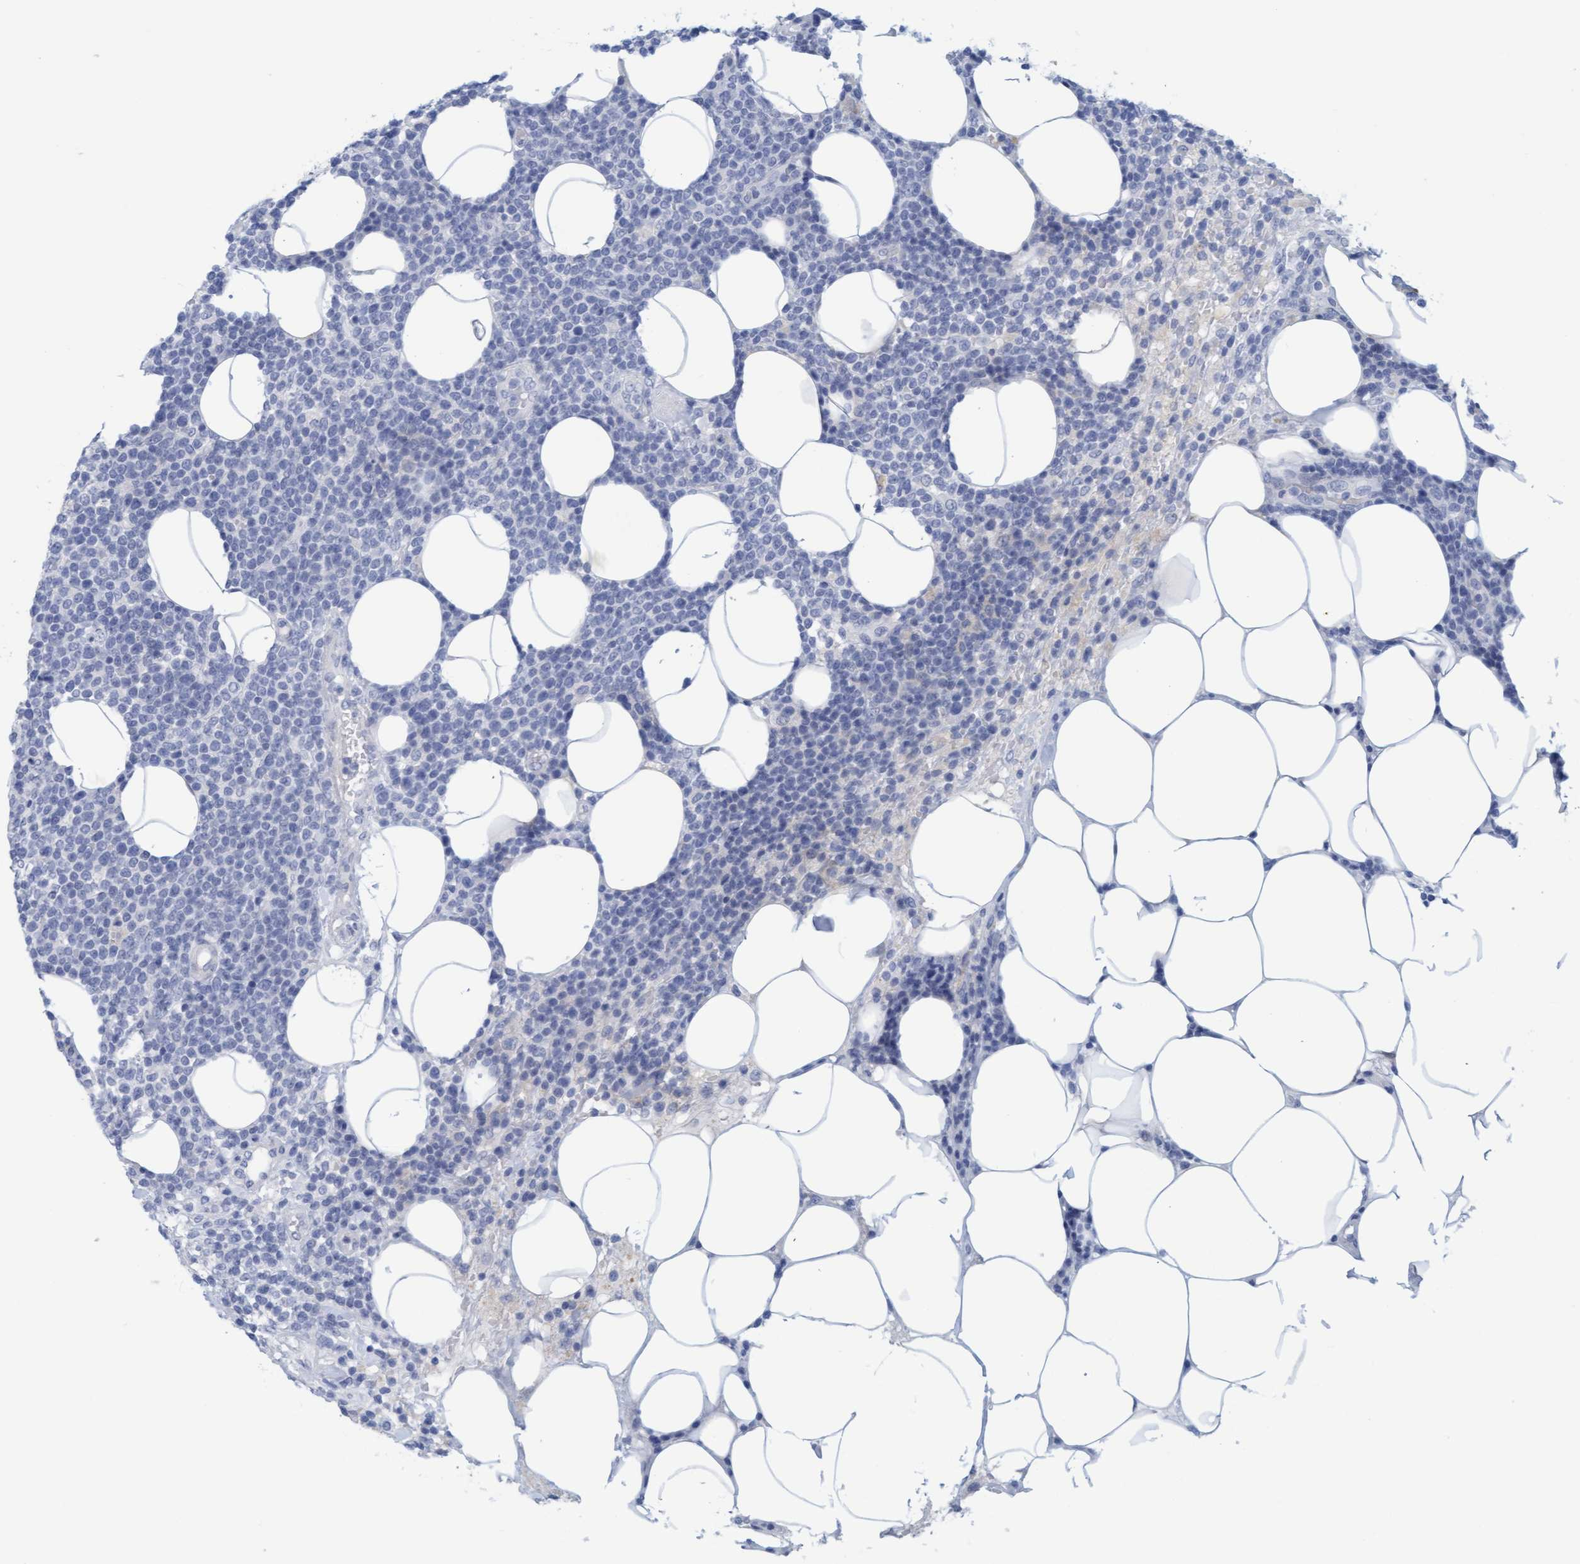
{"staining": {"intensity": "negative", "quantity": "none", "location": "none"}, "tissue": "lymphoma", "cell_type": "Tumor cells", "image_type": "cancer", "snomed": [{"axis": "morphology", "description": "Malignant lymphoma, non-Hodgkin's type, High grade"}, {"axis": "topography", "description": "Lymph node"}], "caption": "The IHC photomicrograph has no significant positivity in tumor cells of high-grade malignant lymphoma, non-Hodgkin's type tissue.", "gene": "KLHL11", "patient": {"sex": "male", "age": 61}}